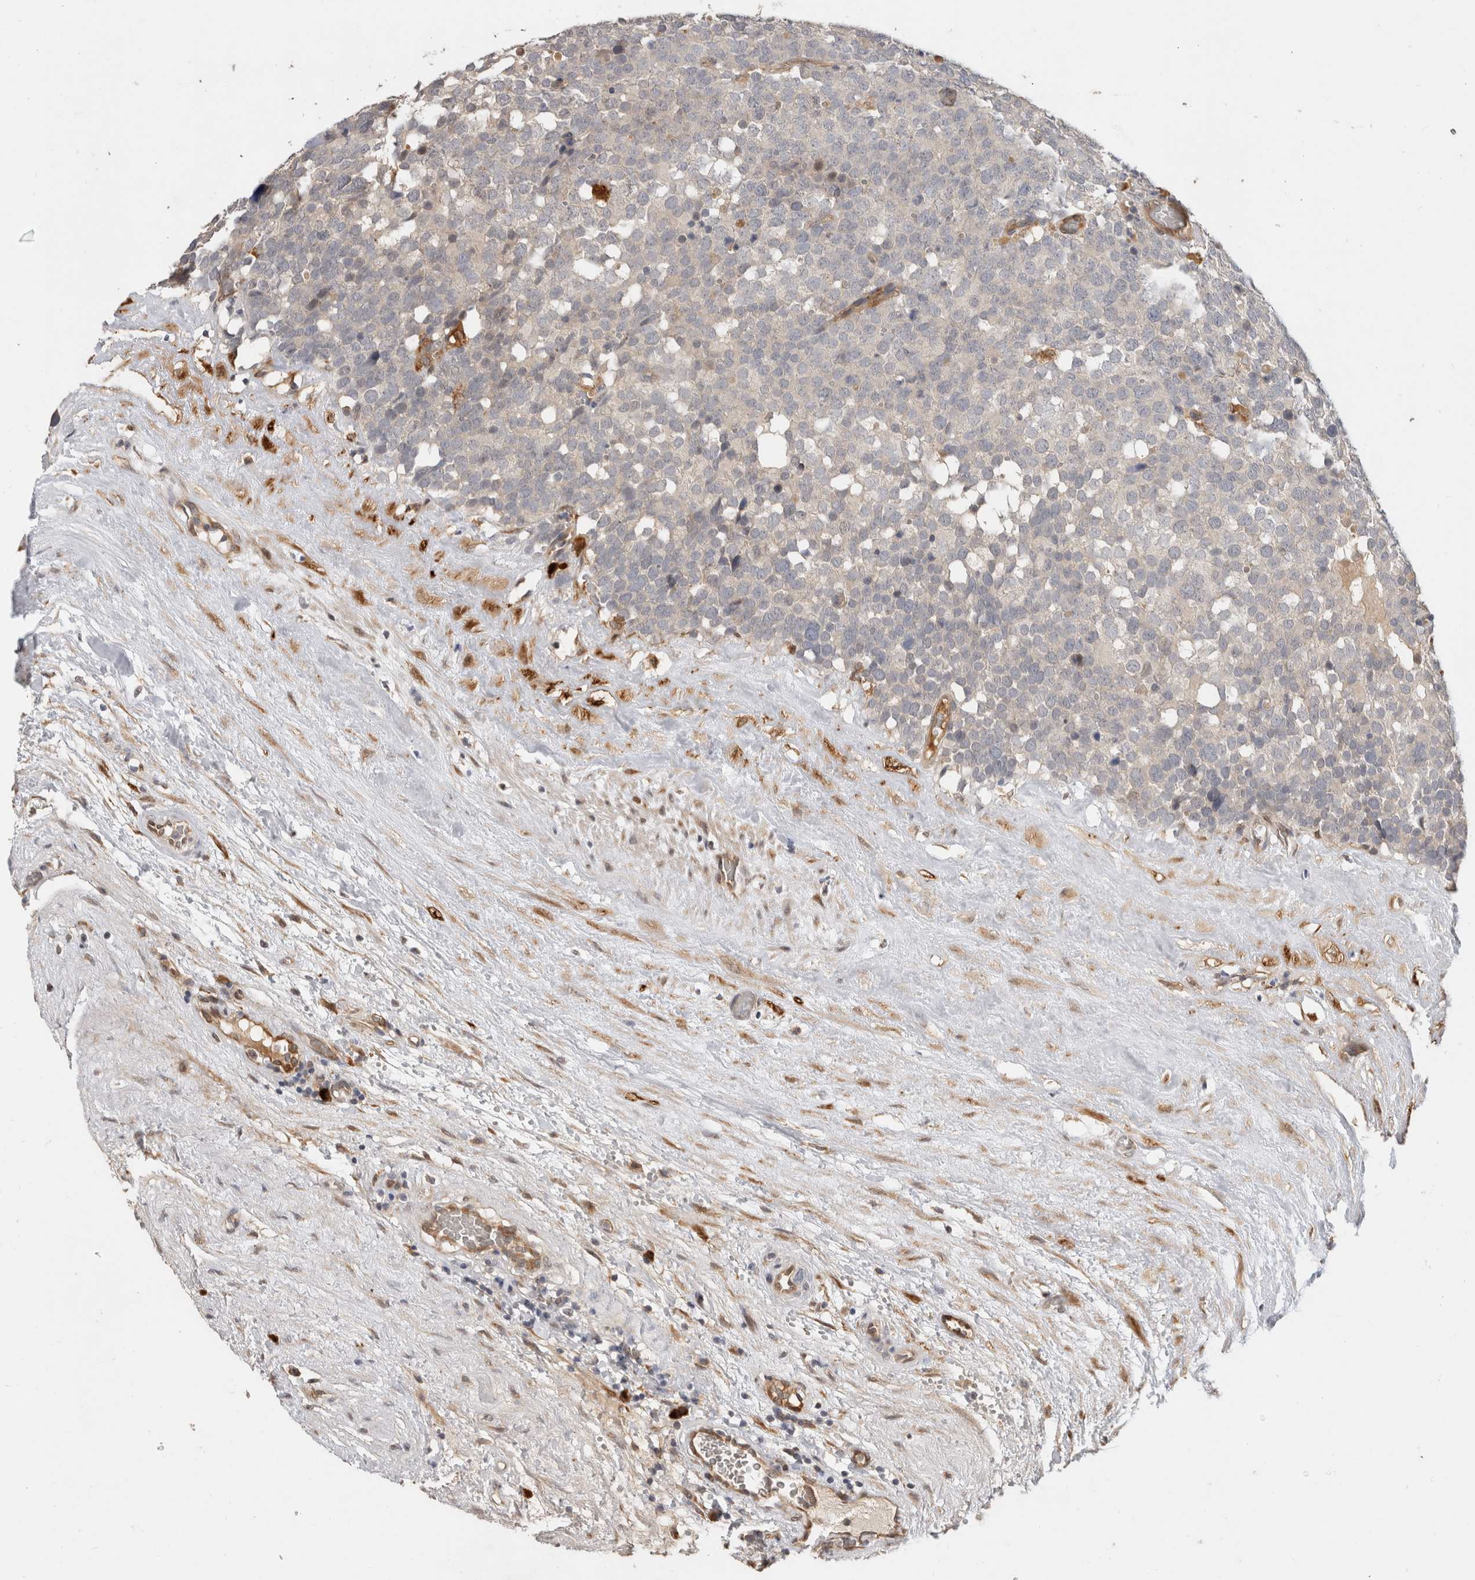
{"staining": {"intensity": "negative", "quantity": "none", "location": "none"}, "tissue": "testis cancer", "cell_type": "Tumor cells", "image_type": "cancer", "snomed": [{"axis": "morphology", "description": "Seminoma, NOS"}, {"axis": "topography", "description": "Testis"}], "caption": "Protein analysis of testis cancer (seminoma) reveals no significant staining in tumor cells. (Immunohistochemistry, brightfield microscopy, high magnification).", "gene": "APOL2", "patient": {"sex": "male", "age": 71}}